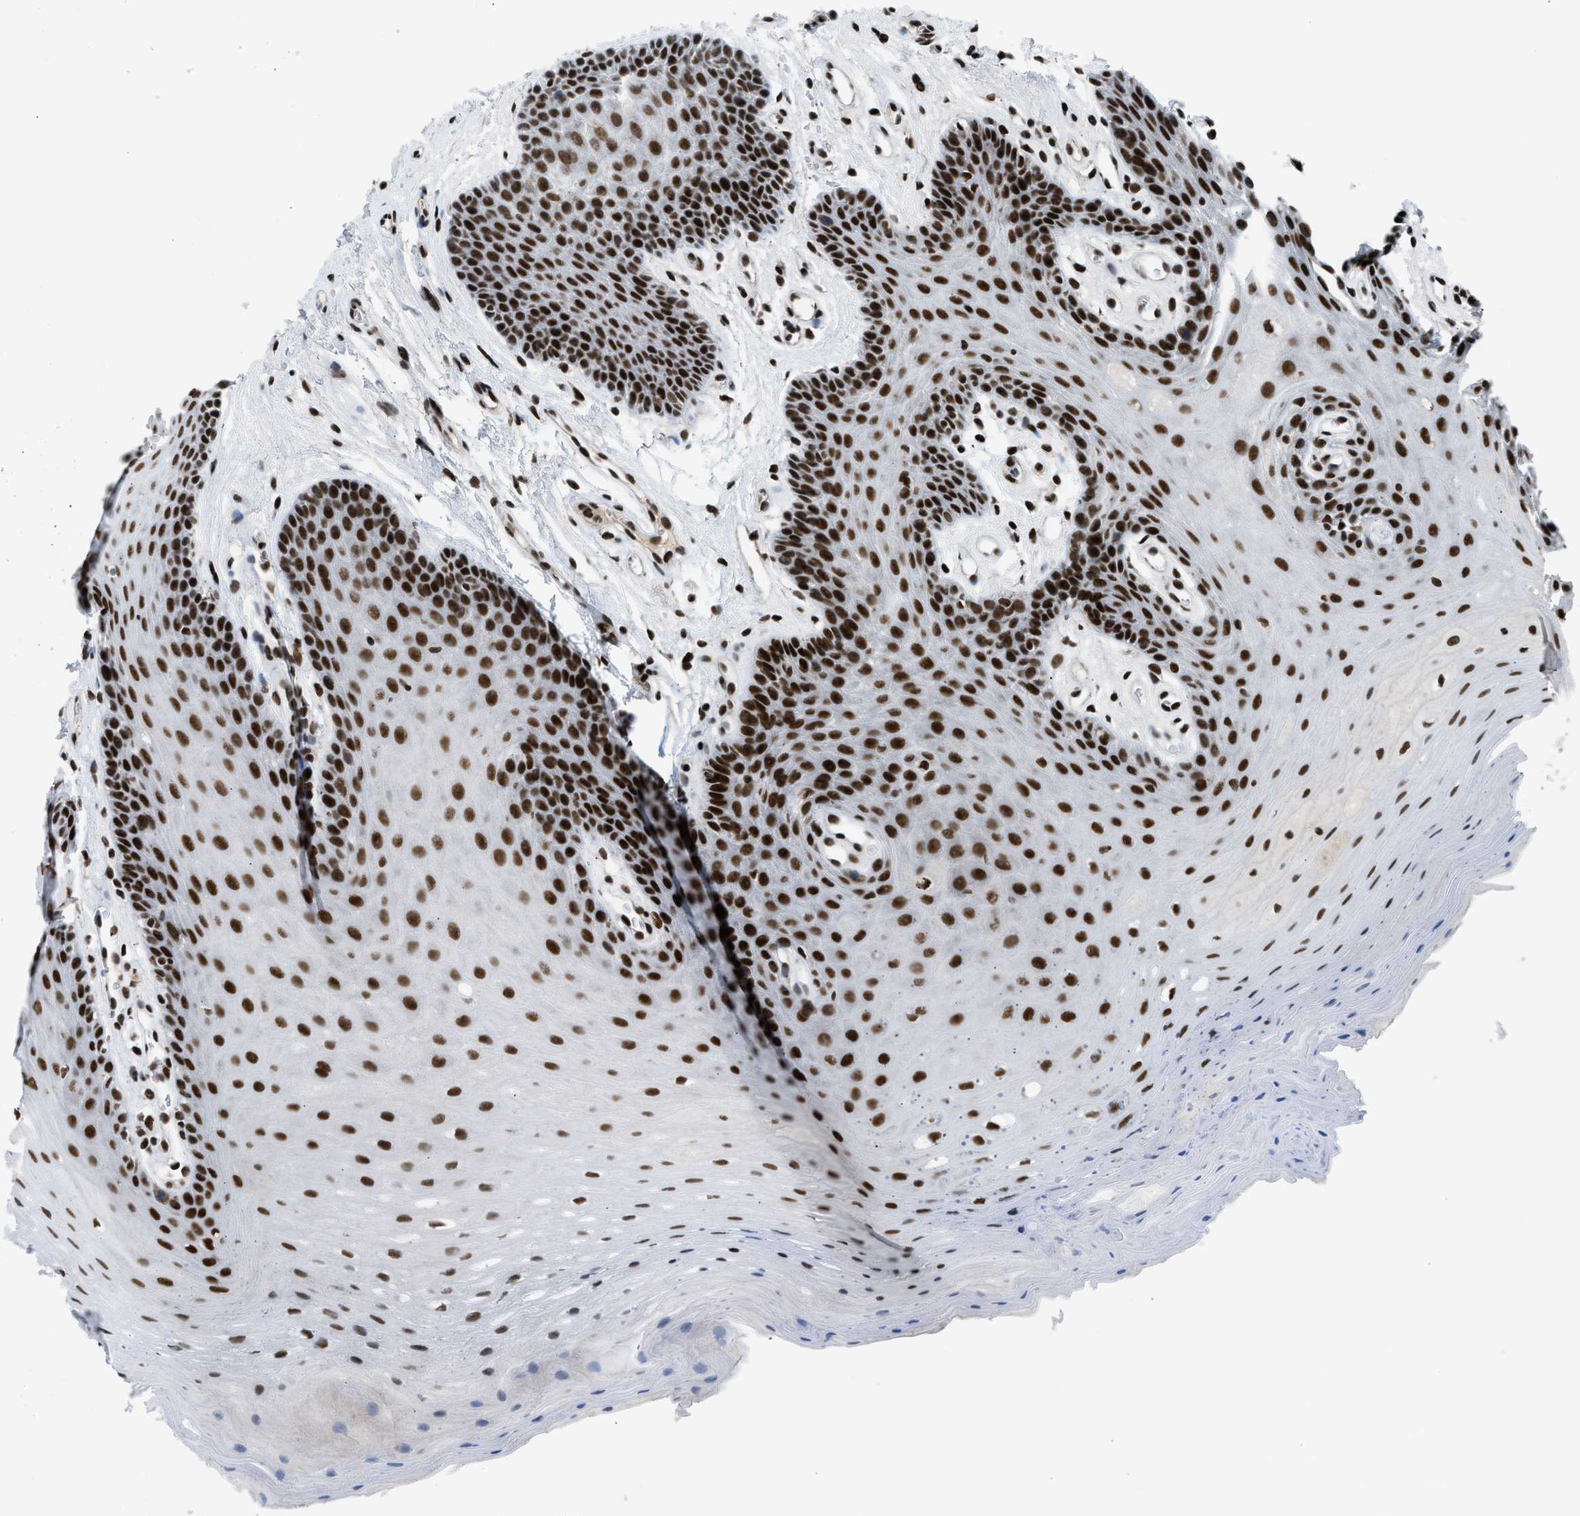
{"staining": {"intensity": "strong", "quantity": ">75%", "location": "nuclear"}, "tissue": "oral mucosa", "cell_type": "Squamous epithelial cells", "image_type": "normal", "snomed": [{"axis": "morphology", "description": "Normal tissue, NOS"}, {"axis": "morphology", "description": "Squamous cell carcinoma, NOS"}, {"axis": "topography", "description": "Oral tissue"}, {"axis": "topography", "description": "Head-Neck"}], "caption": "Immunohistochemical staining of normal human oral mucosa displays >75% levels of strong nuclear protein staining in about >75% of squamous epithelial cells.", "gene": "SCAF4", "patient": {"sex": "male", "age": 71}}